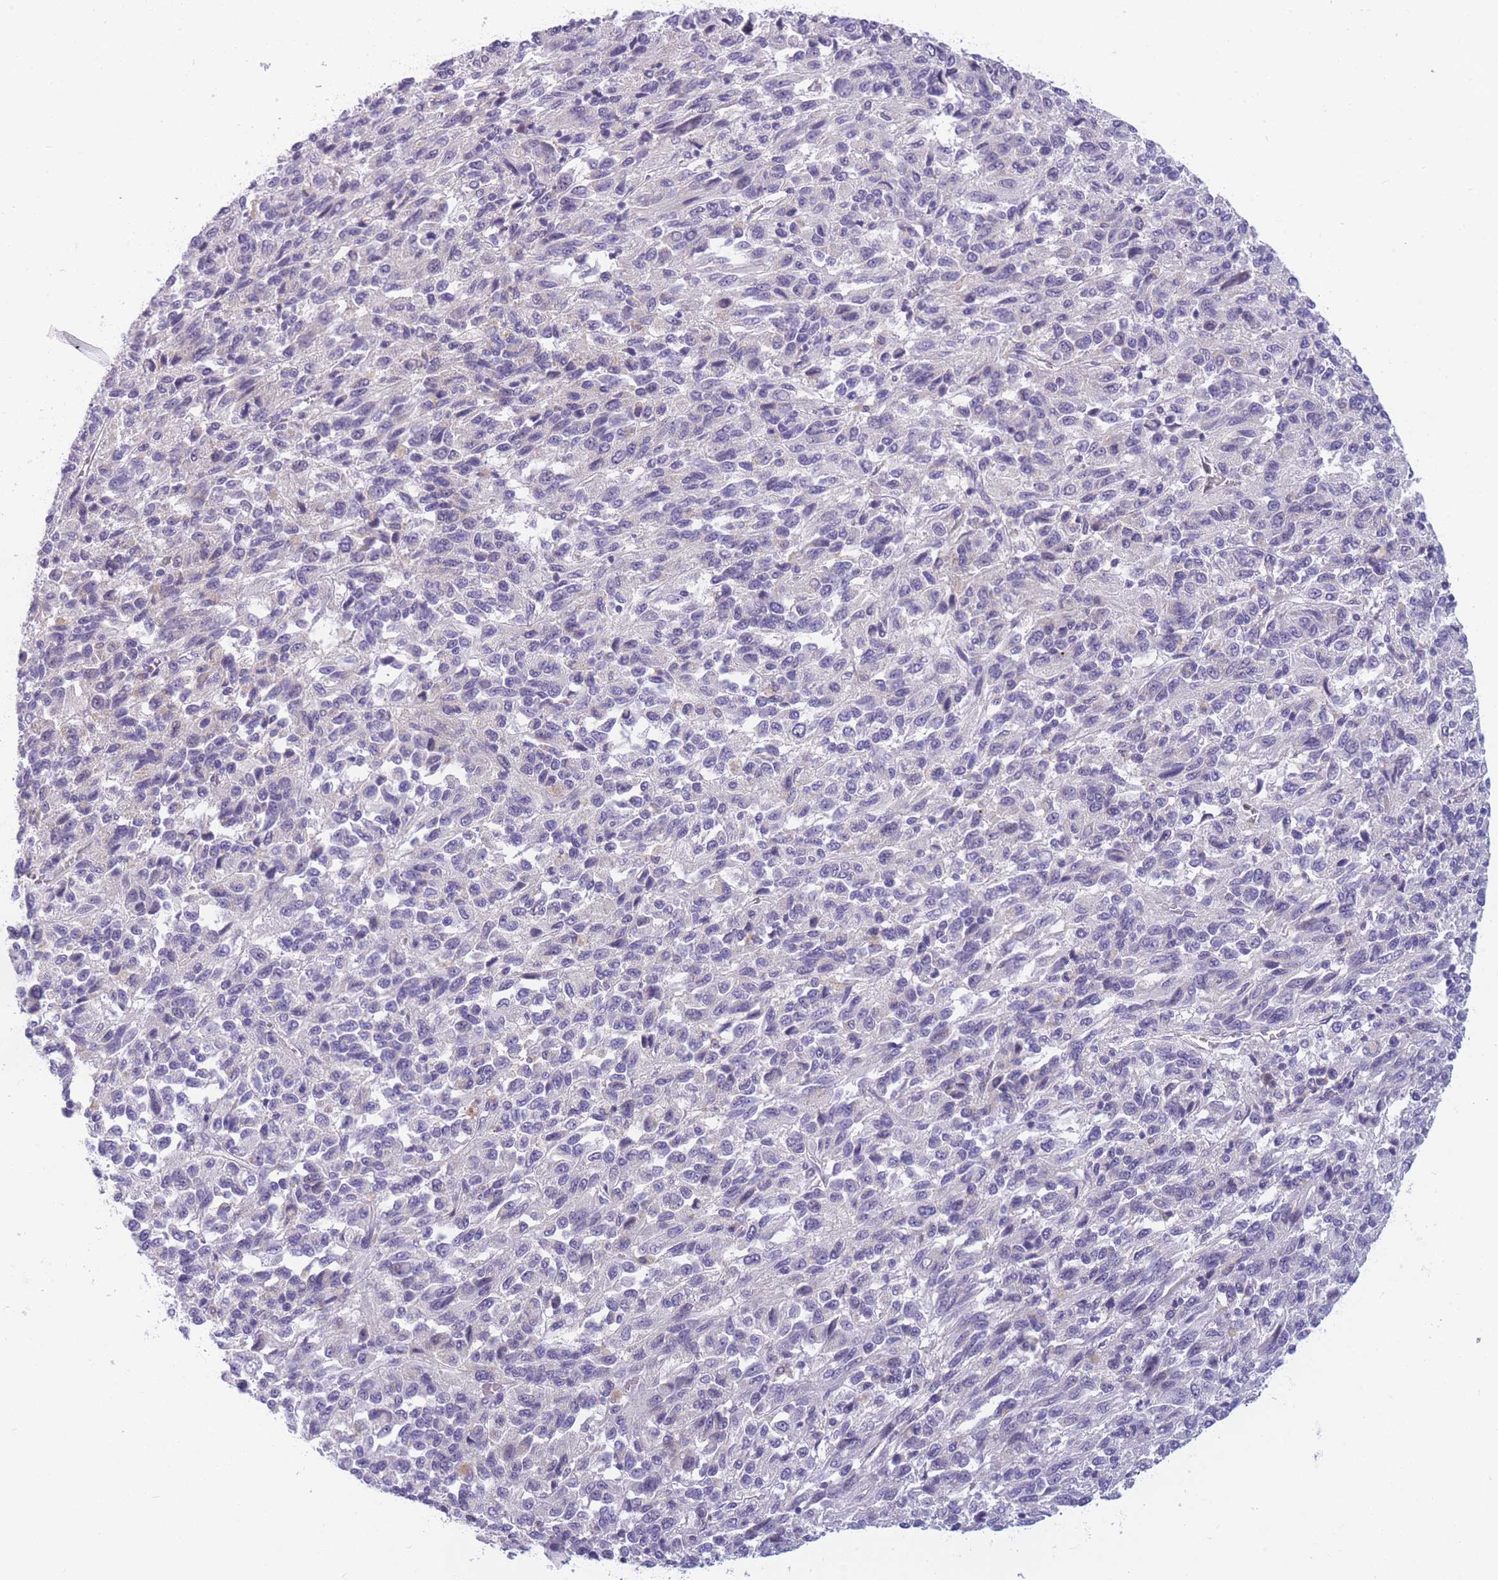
{"staining": {"intensity": "negative", "quantity": "none", "location": "none"}, "tissue": "melanoma", "cell_type": "Tumor cells", "image_type": "cancer", "snomed": [{"axis": "morphology", "description": "Malignant melanoma, Metastatic site"}, {"axis": "topography", "description": "Lung"}], "caption": "A histopathology image of melanoma stained for a protein exhibits no brown staining in tumor cells.", "gene": "DDX49", "patient": {"sex": "male", "age": 64}}